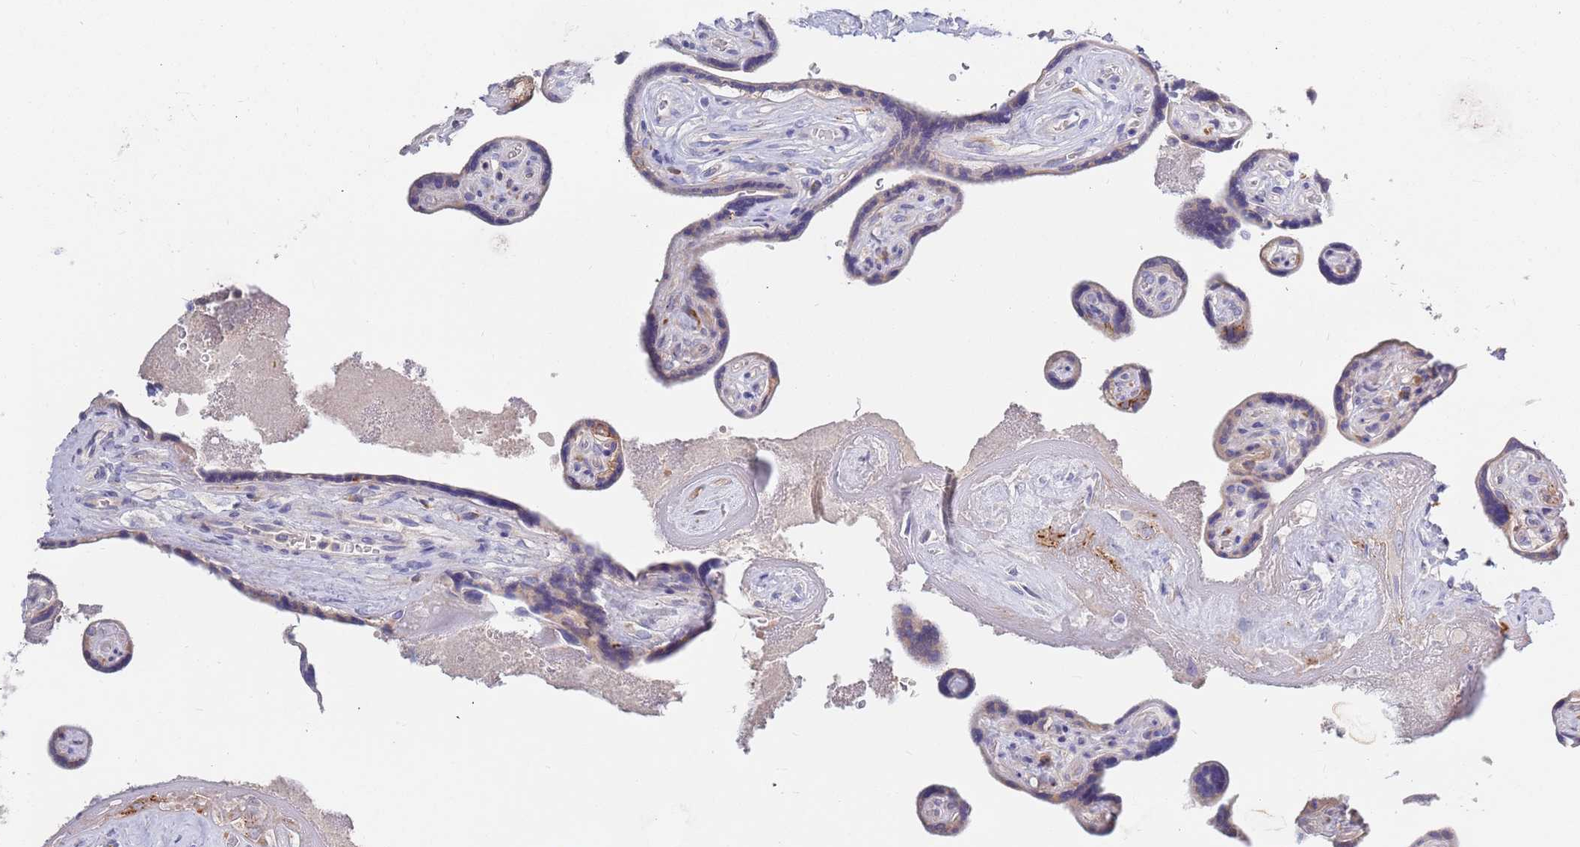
{"staining": {"intensity": "weak", "quantity": "25%-75%", "location": "cytoplasmic/membranous"}, "tissue": "placenta", "cell_type": "Decidual cells", "image_type": "normal", "snomed": [{"axis": "morphology", "description": "Normal tissue, NOS"}, {"axis": "topography", "description": "Placenta"}], "caption": "Weak cytoplasmic/membranous positivity for a protein is present in about 25%-75% of decidual cells of unremarkable placenta using immunohistochemistry (IHC).", "gene": "BORCS5", "patient": {"sex": "female", "age": 32}}